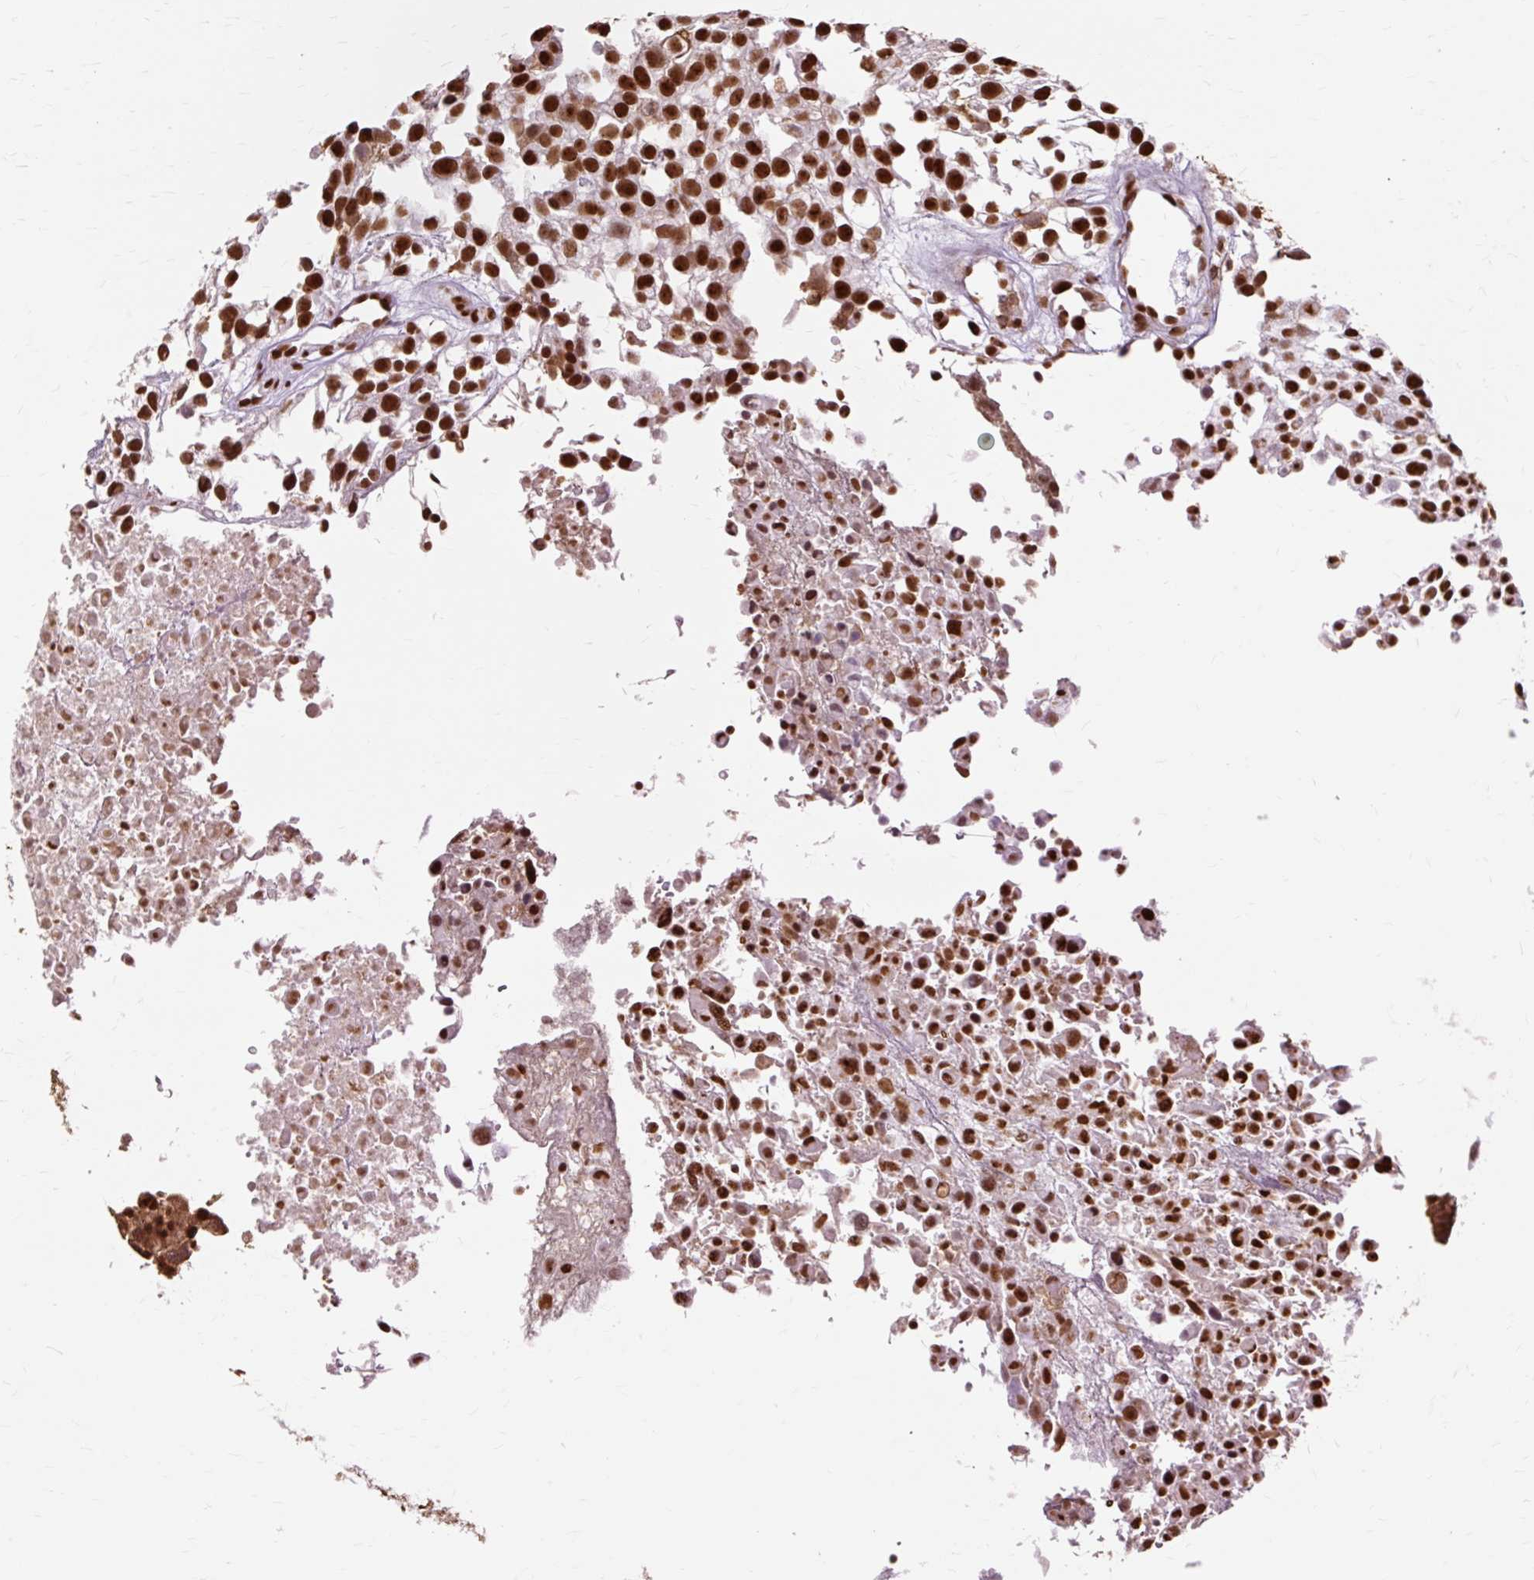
{"staining": {"intensity": "strong", "quantity": ">75%", "location": "nuclear"}, "tissue": "urothelial cancer", "cell_type": "Tumor cells", "image_type": "cancer", "snomed": [{"axis": "morphology", "description": "Urothelial carcinoma, High grade"}, {"axis": "topography", "description": "Urinary bladder"}], "caption": "Immunohistochemical staining of human urothelial cancer displays high levels of strong nuclear positivity in approximately >75% of tumor cells.", "gene": "XRCC6", "patient": {"sex": "male", "age": 56}}